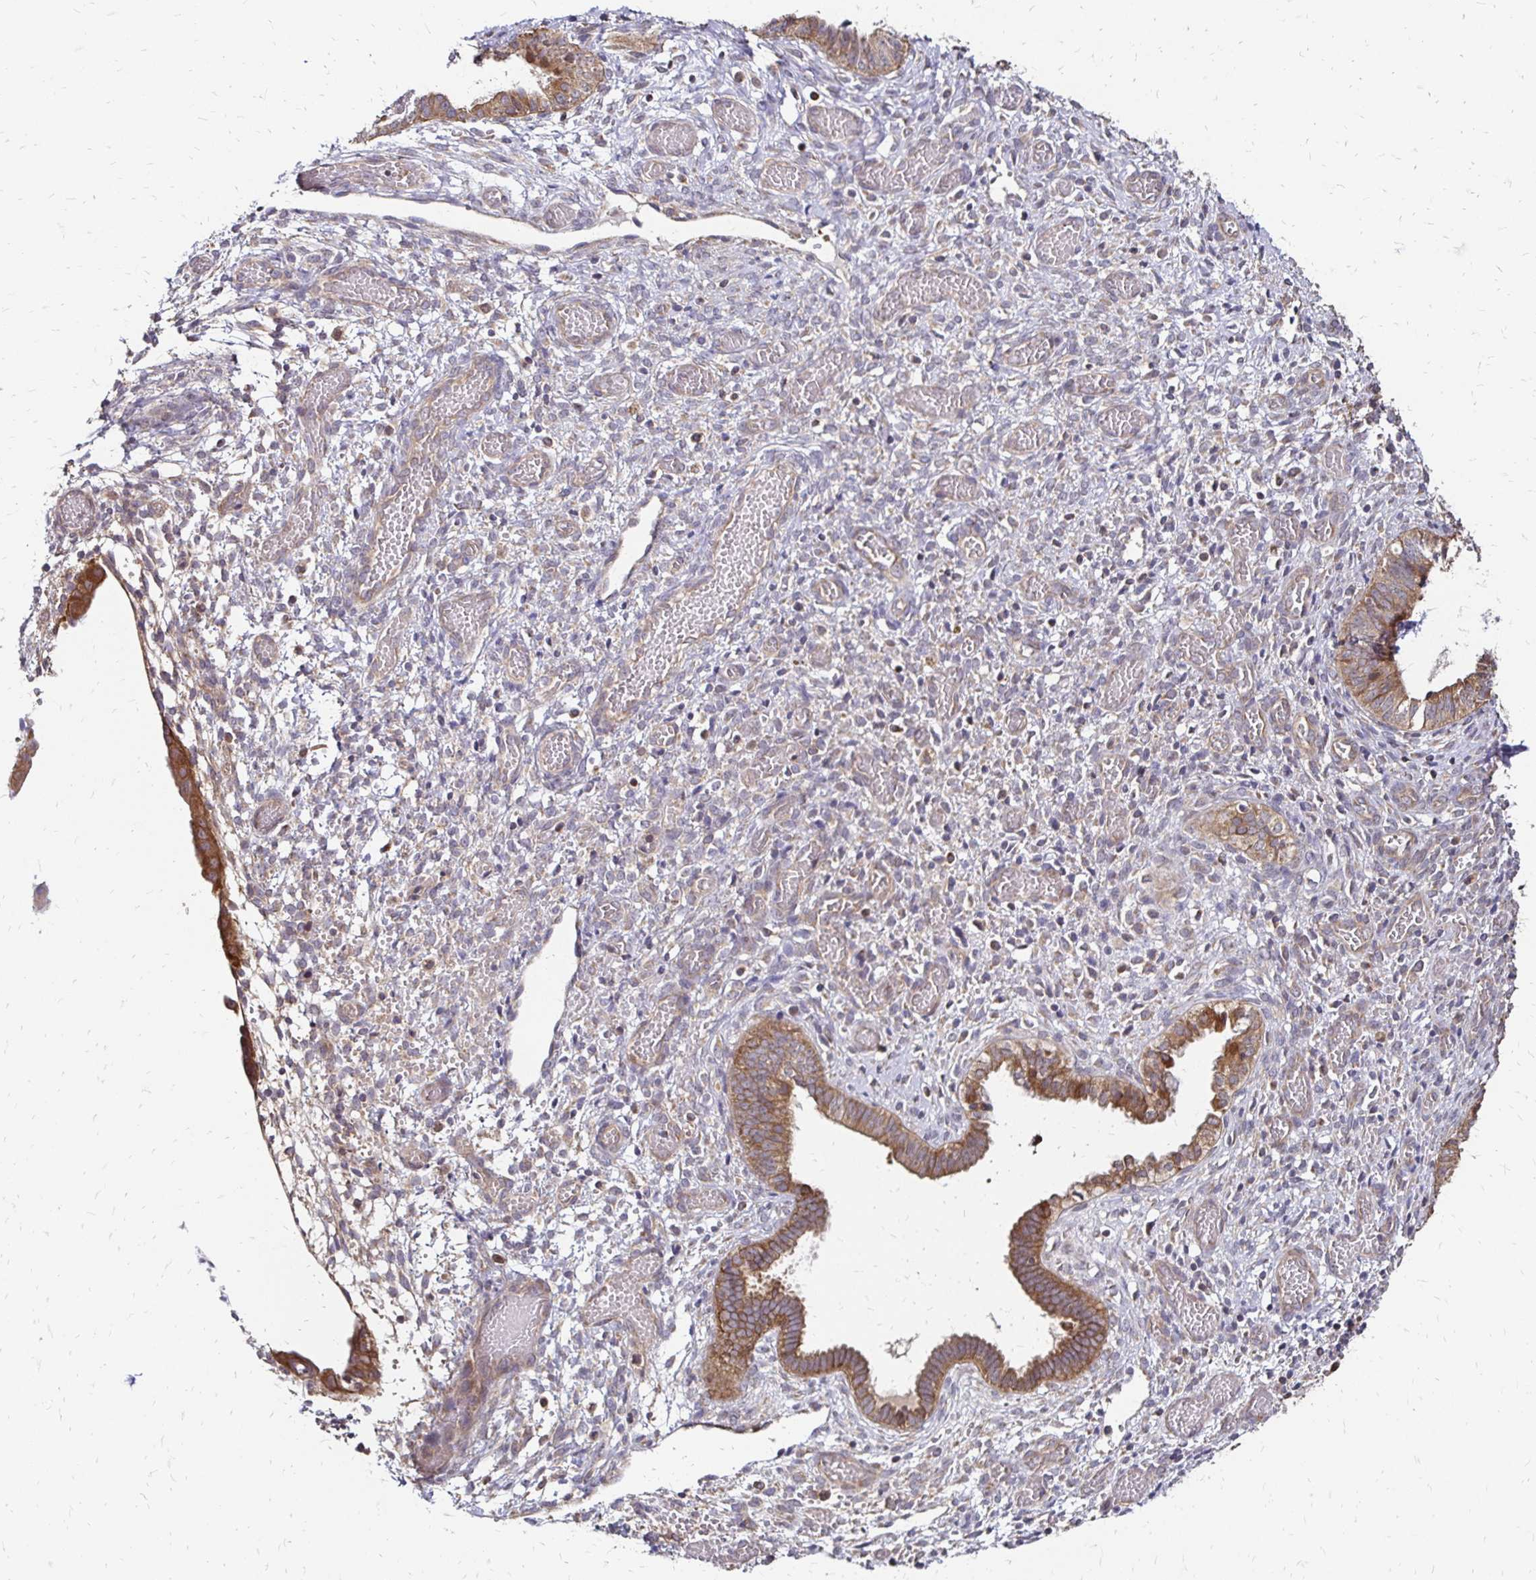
{"staining": {"intensity": "moderate", "quantity": ">75%", "location": "cytoplasmic/membranous"}, "tissue": "cervical cancer", "cell_type": "Tumor cells", "image_type": "cancer", "snomed": [{"axis": "morphology", "description": "Squamous cell carcinoma, NOS"}, {"axis": "topography", "description": "Cervix"}], "caption": "Cervical squamous cell carcinoma stained with DAB (3,3'-diaminobenzidine) immunohistochemistry shows medium levels of moderate cytoplasmic/membranous staining in approximately >75% of tumor cells.", "gene": "ZW10", "patient": {"sex": "female", "age": 59}}